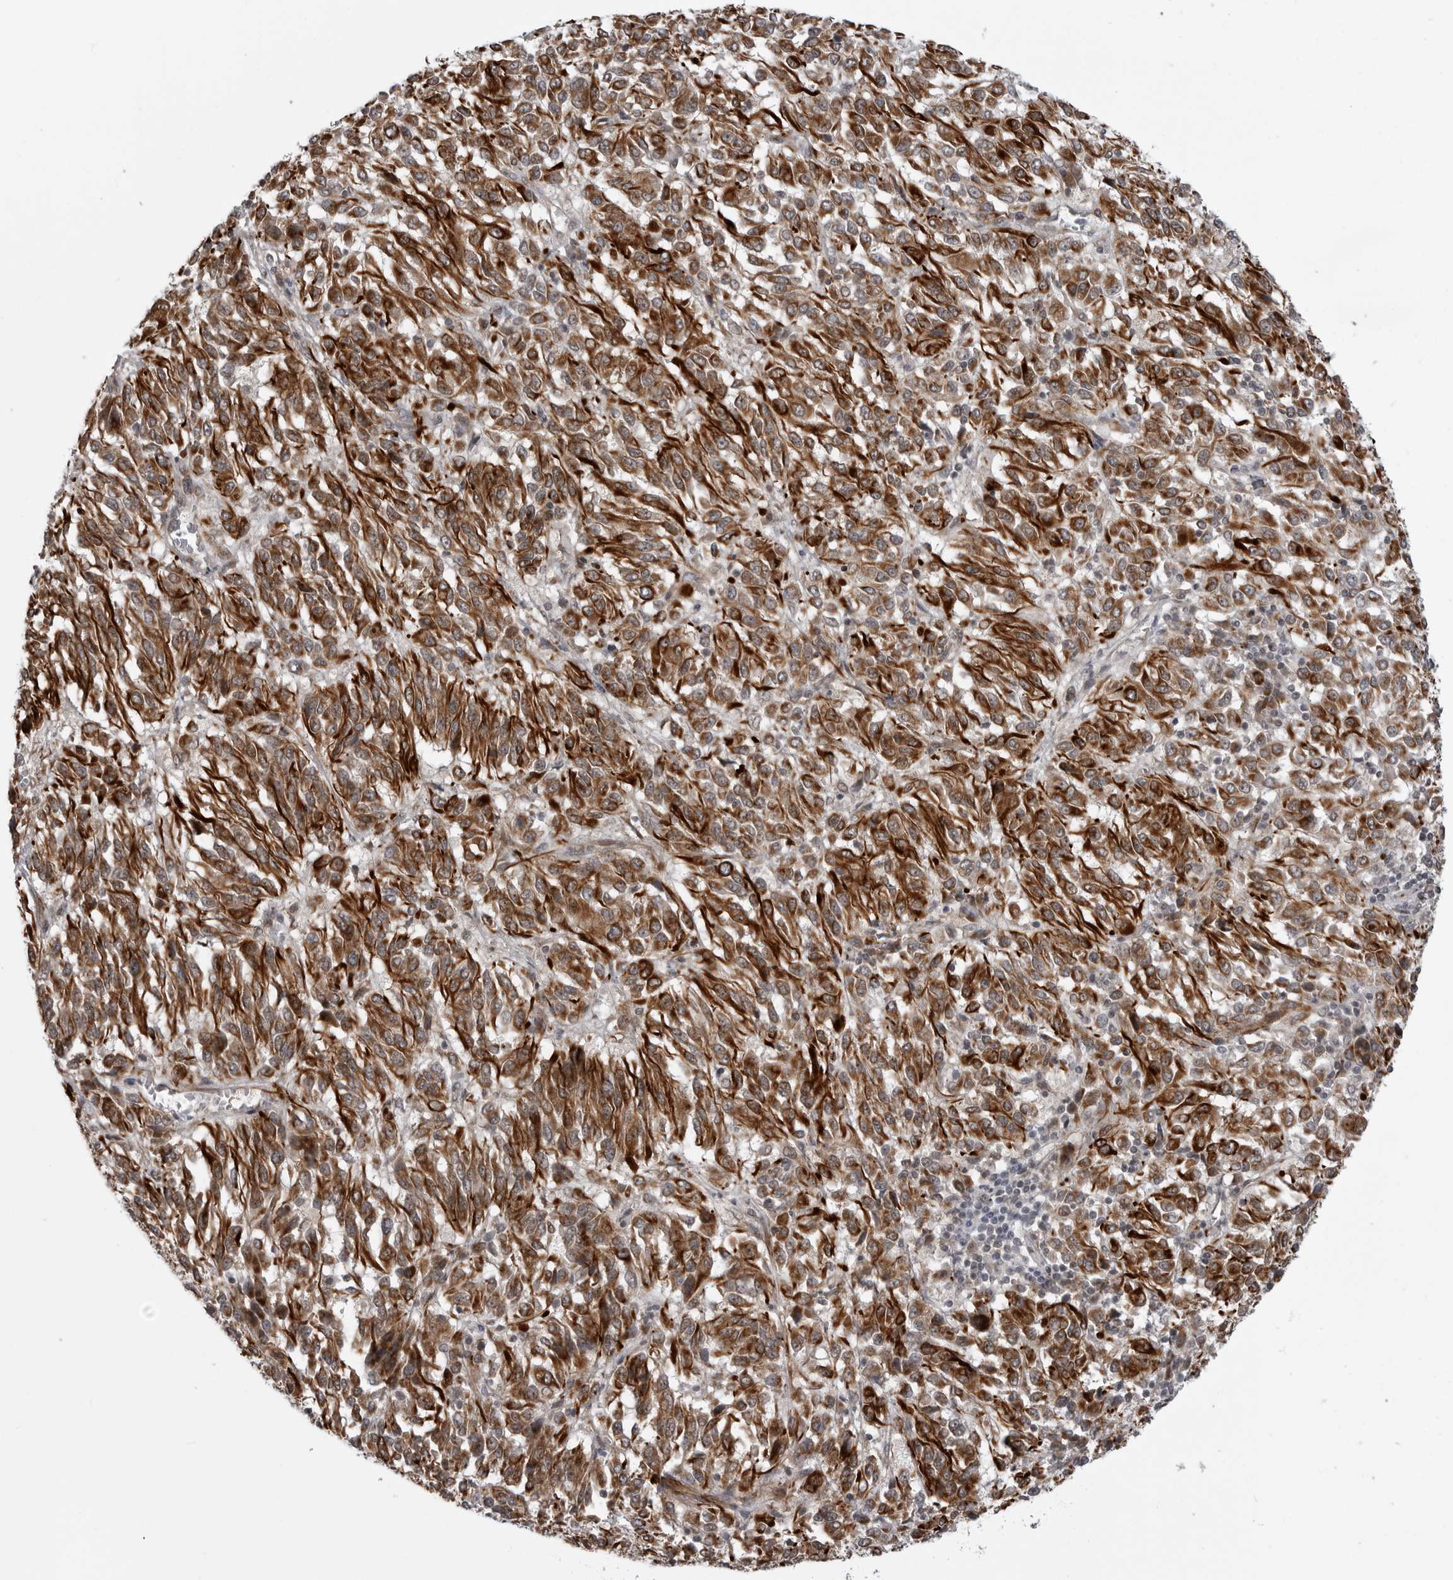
{"staining": {"intensity": "moderate", "quantity": ">75%", "location": "cytoplasmic/membranous"}, "tissue": "melanoma", "cell_type": "Tumor cells", "image_type": "cancer", "snomed": [{"axis": "morphology", "description": "Malignant melanoma, Metastatic site"}, {"axis": "topography", "description": "Lung"}], "caption": "Malignant melanoma (metastatic site) stained with a brown dye exhibits moderate cytoplasmic/membranous positive positivity in approximately >75% of tumor cells.", "gene": "FAAP100", "patient": {"sex": "male", "age": 64}}